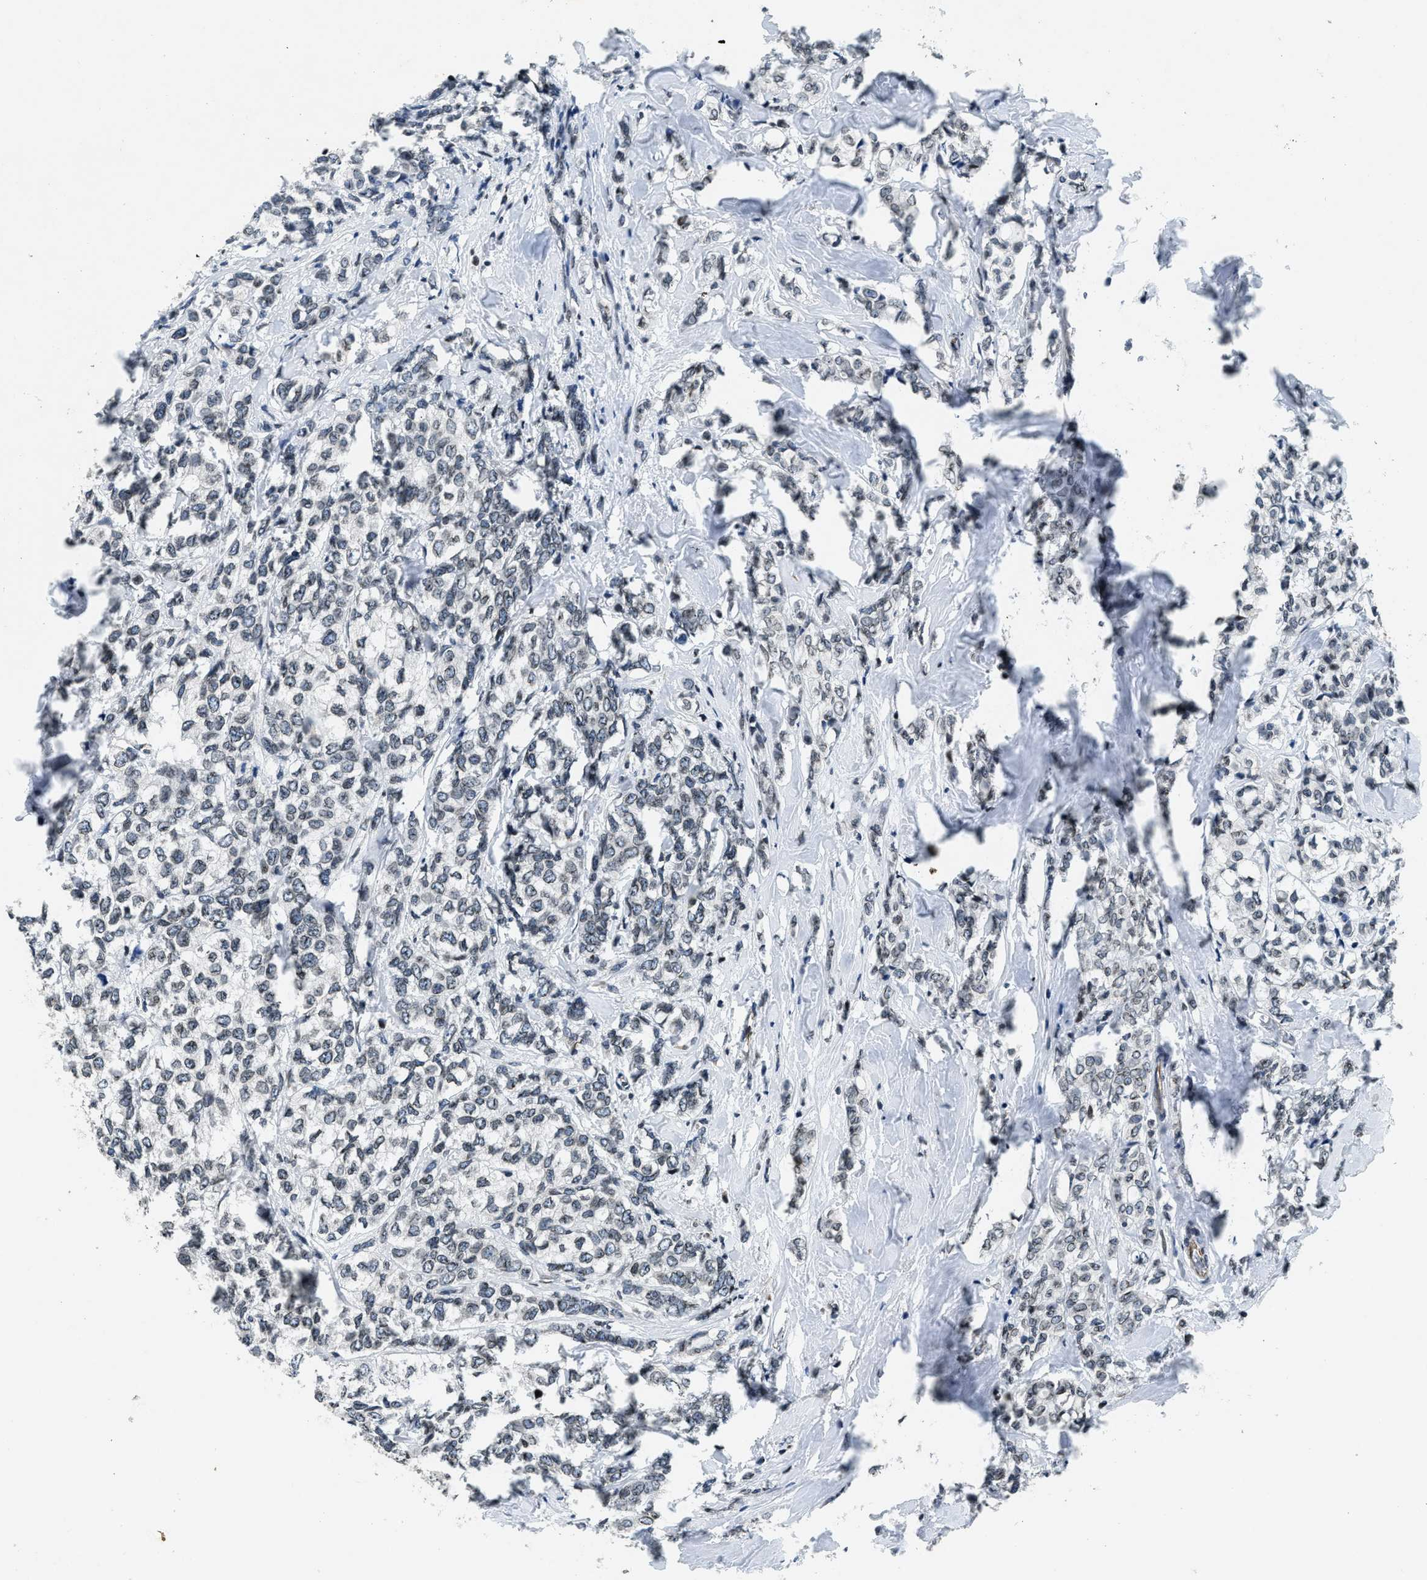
{"staining": {"intensity": "weak", "quantity": "<25%", "location": "nuclear"}, "tissue": "breast cancer", "cell_type": "Tumor cells", "image_type": "cancer", "snomed": [{"axis": "morphology", "description": "Lobular carcinoma"}, {"axis": "topography", "description": "Breast"}], "caption": "This micrograph is of lobular carcinoma (breast) stained with IHC to label a protein in brown with the nuclei are counter-stained blue. There is no staining in tumor cells. (DAB immunohistochemistry, high magnification).", "gene": "ZC3HC1", "patient": {"sex": "female", "age": 60}}